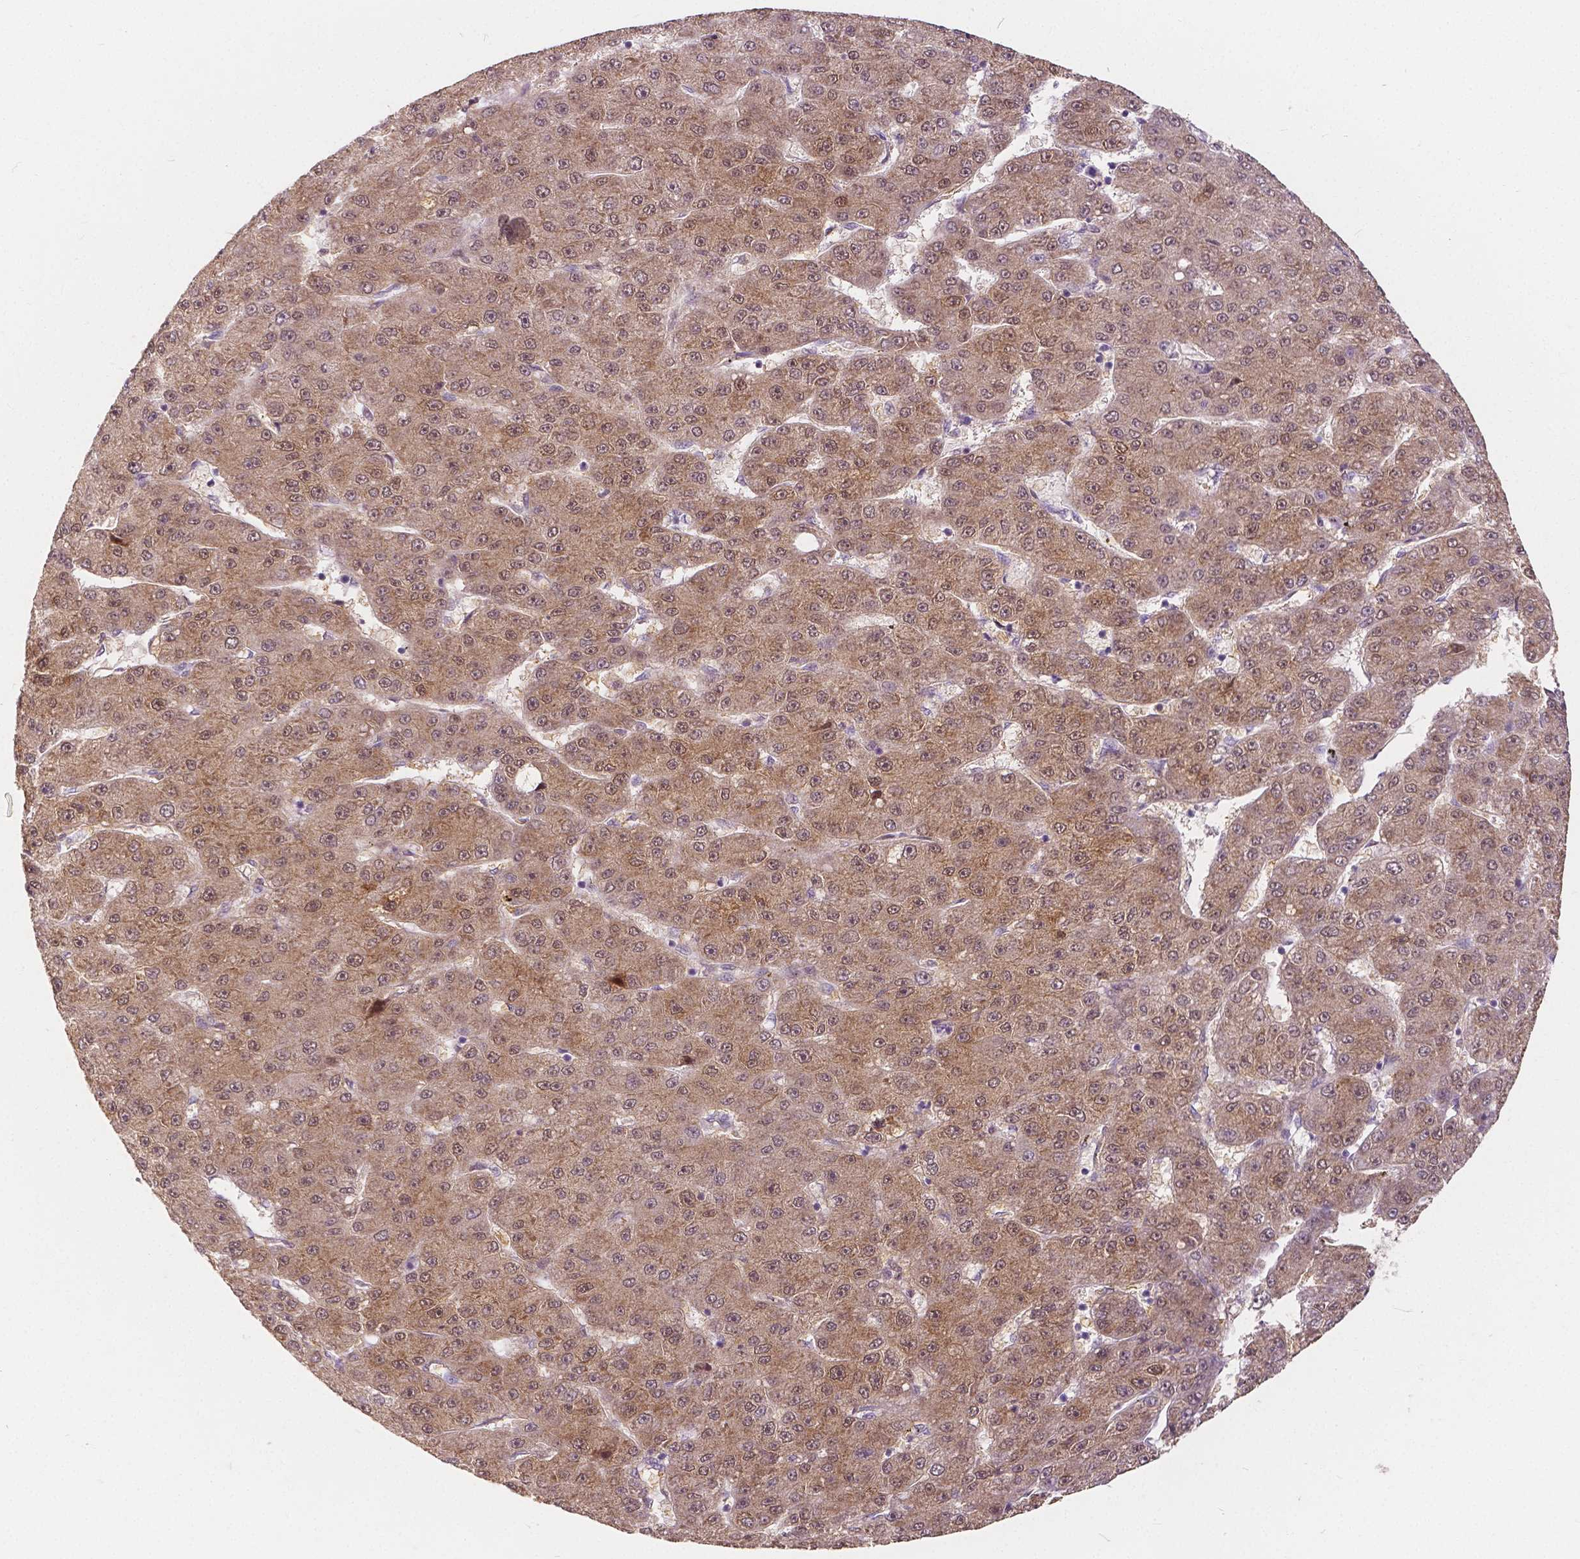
{"staining": {"intensity": "moderate", "quantity": ">75%", "location": "cytoplasmic/membranous,nuclear"}, "tissue": "liver cancer", "cell_type": "Tumor cells", "image_type": "cancer", "snomed": [{"axis": "morphology", "description": "Carcinoma, Hepatocellular, NOS"}, {"axis": "topography", "description": "Liver"}], "caption": "This micrograph shows IHC staining of human hepatocellular carcinoma (liver), with medium moderate cytoplasmic/membranous and nuclear staining in approximately >75% of tumor cells.", "gene": "NAPRT", "patient": {"sex": "male", "age": 67}}